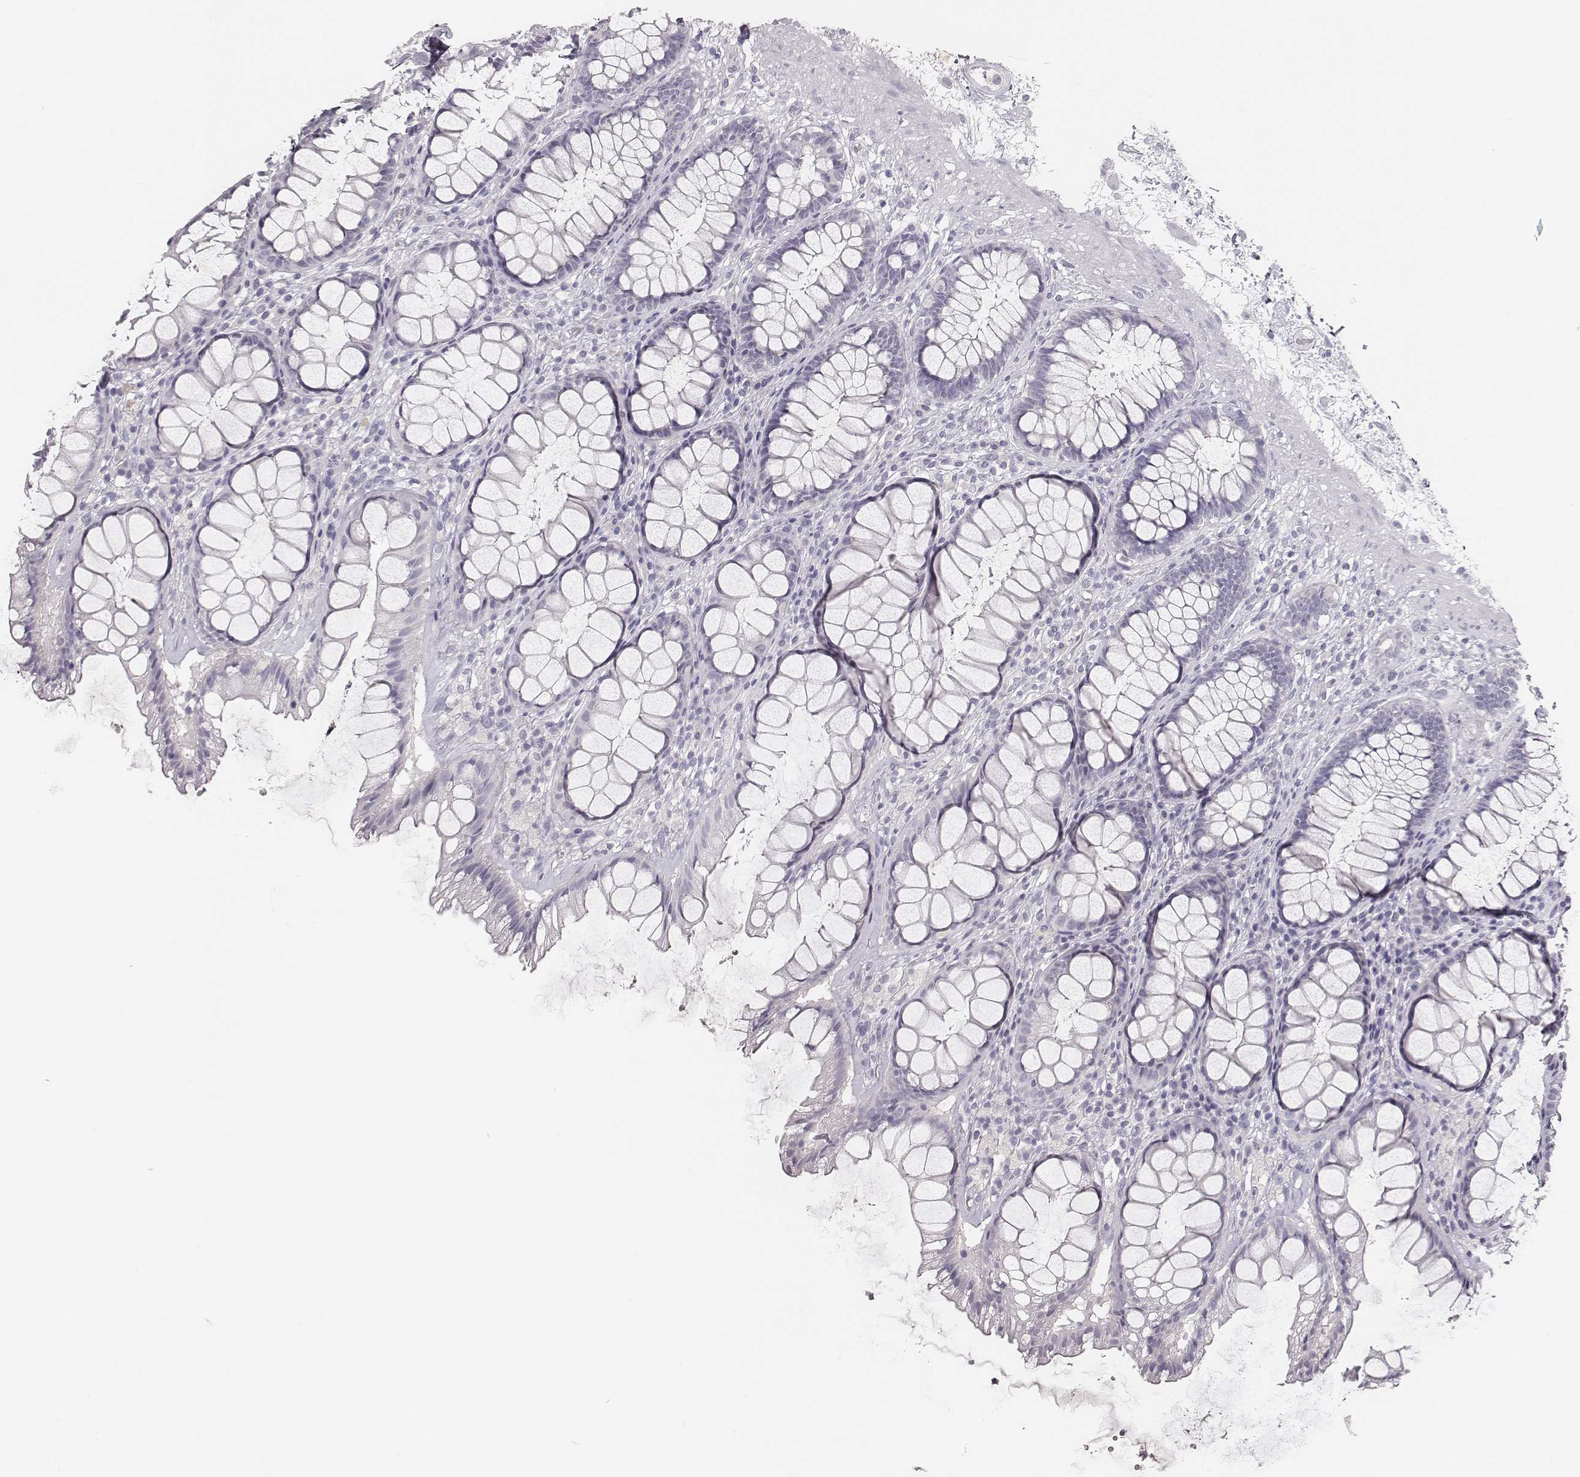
{"staining": {"intensity": "negative", "quantity": "none", "location": "none"}, "tissue": "rectum", "cell_type": "Glandular cells", "image_type": "normal", "snomed": [{"axis": "morphology", "description": "Normal tissue, NOS"}, {"axis": "topography", "description": "Rectum"}], "caption": "The image shows no significant expression in glandular cells of rectum.", "gene": "MYH6", "patient": {"sex": "male", "age": 72}}